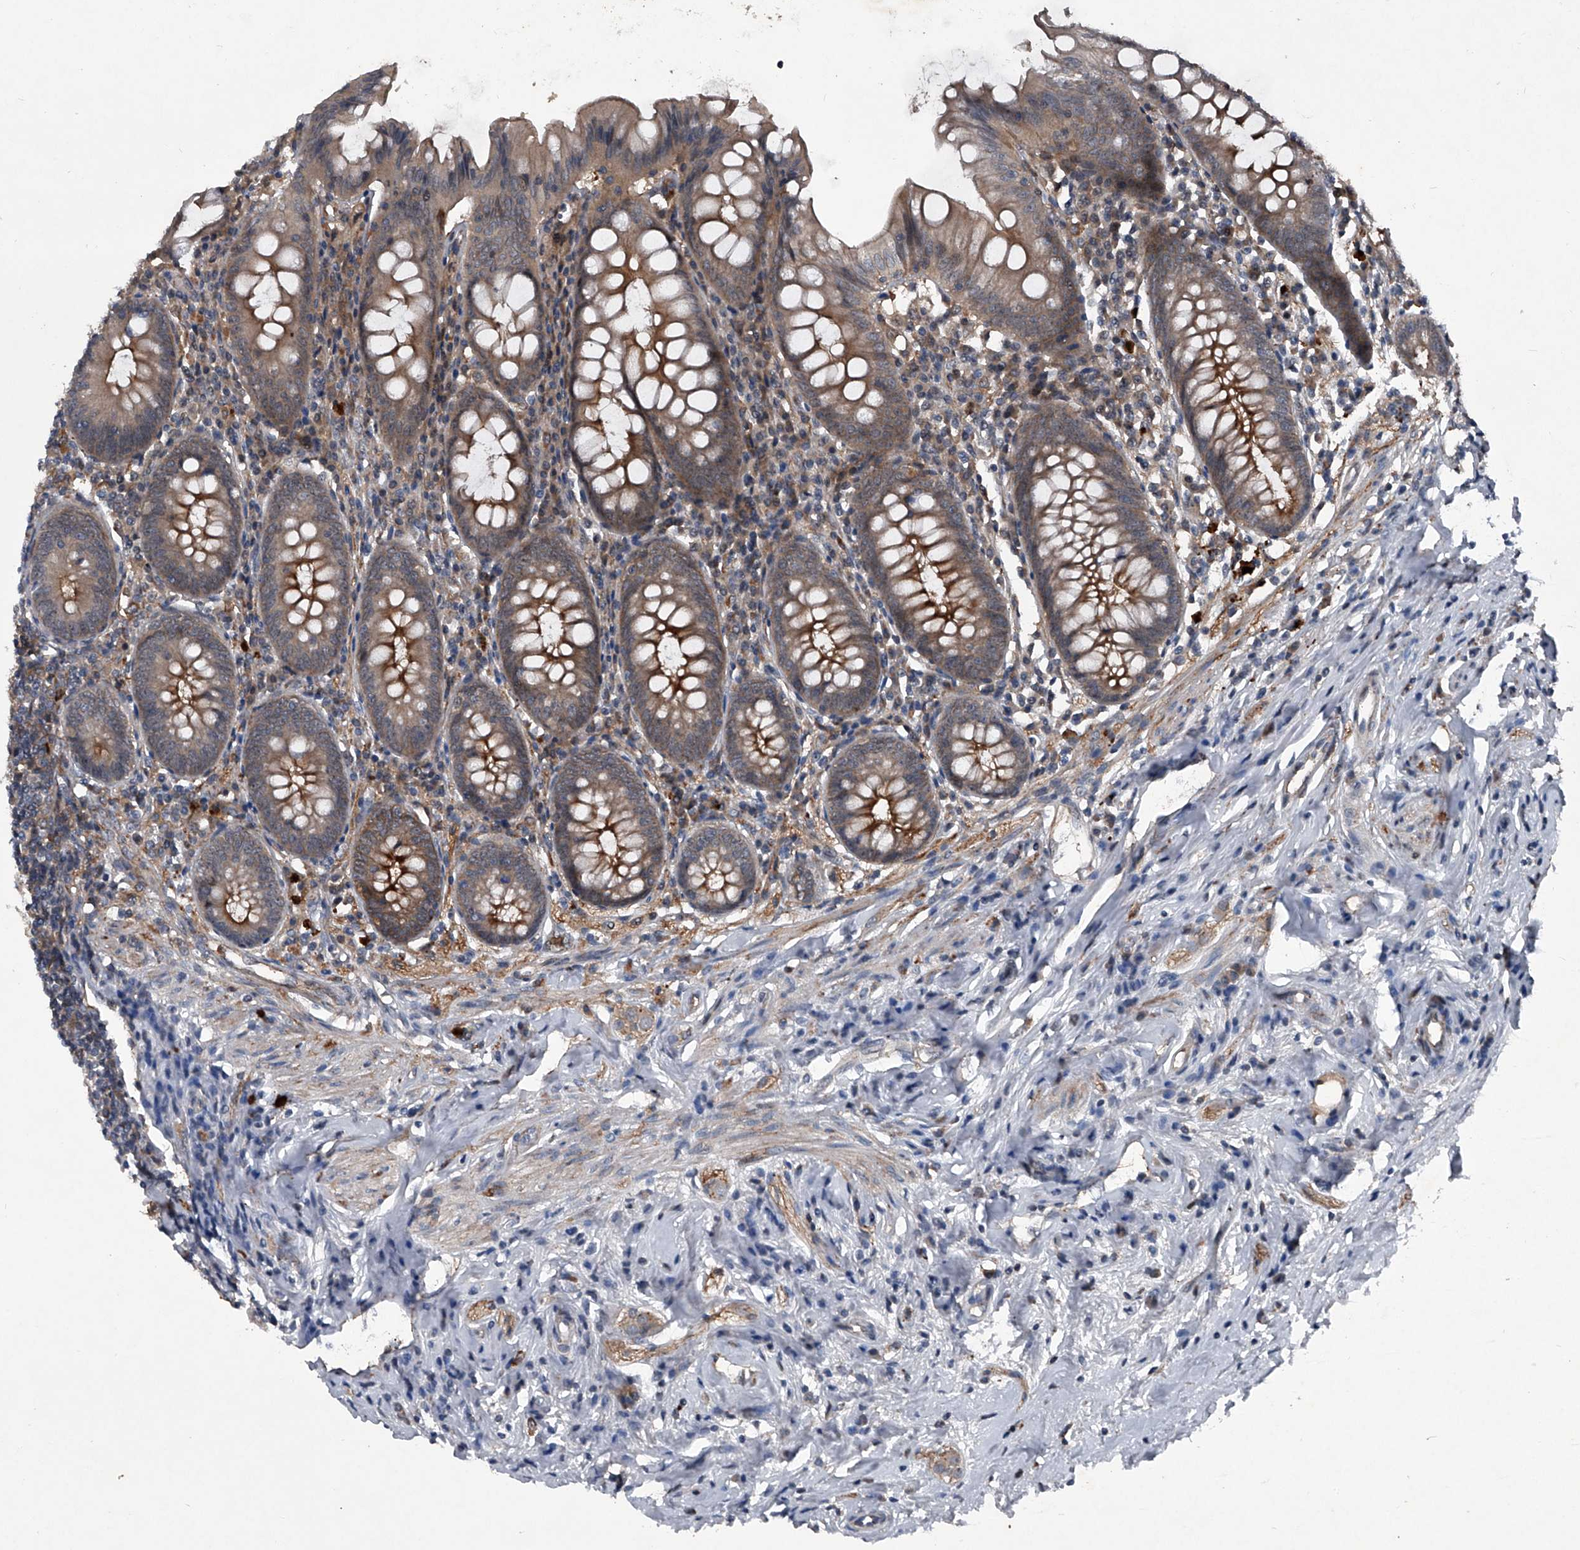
{"staining": {"intensity": "moderate", "quantity": "25%-75%", "location": "cytoplasmic/membranous"}, "tissue": "appendix", "cell_type": "Glandular cells", "image_type": "normal", "snomed": [{"axis": "morphology", "description": "Normal tissue, NOS"}, {"axis": "topography", "description": "Appendix"}], "caption": "Immunohistochemistry (DAB (3,3'-diaminobenzidine)) staining of normal human appendix displays moderate cytoplasmic/membranous protein positivity in approximately 25%-75% of glandular cells.", "gene": "MAPKAP1", "patient": {"sex": "female", "age": 54}}